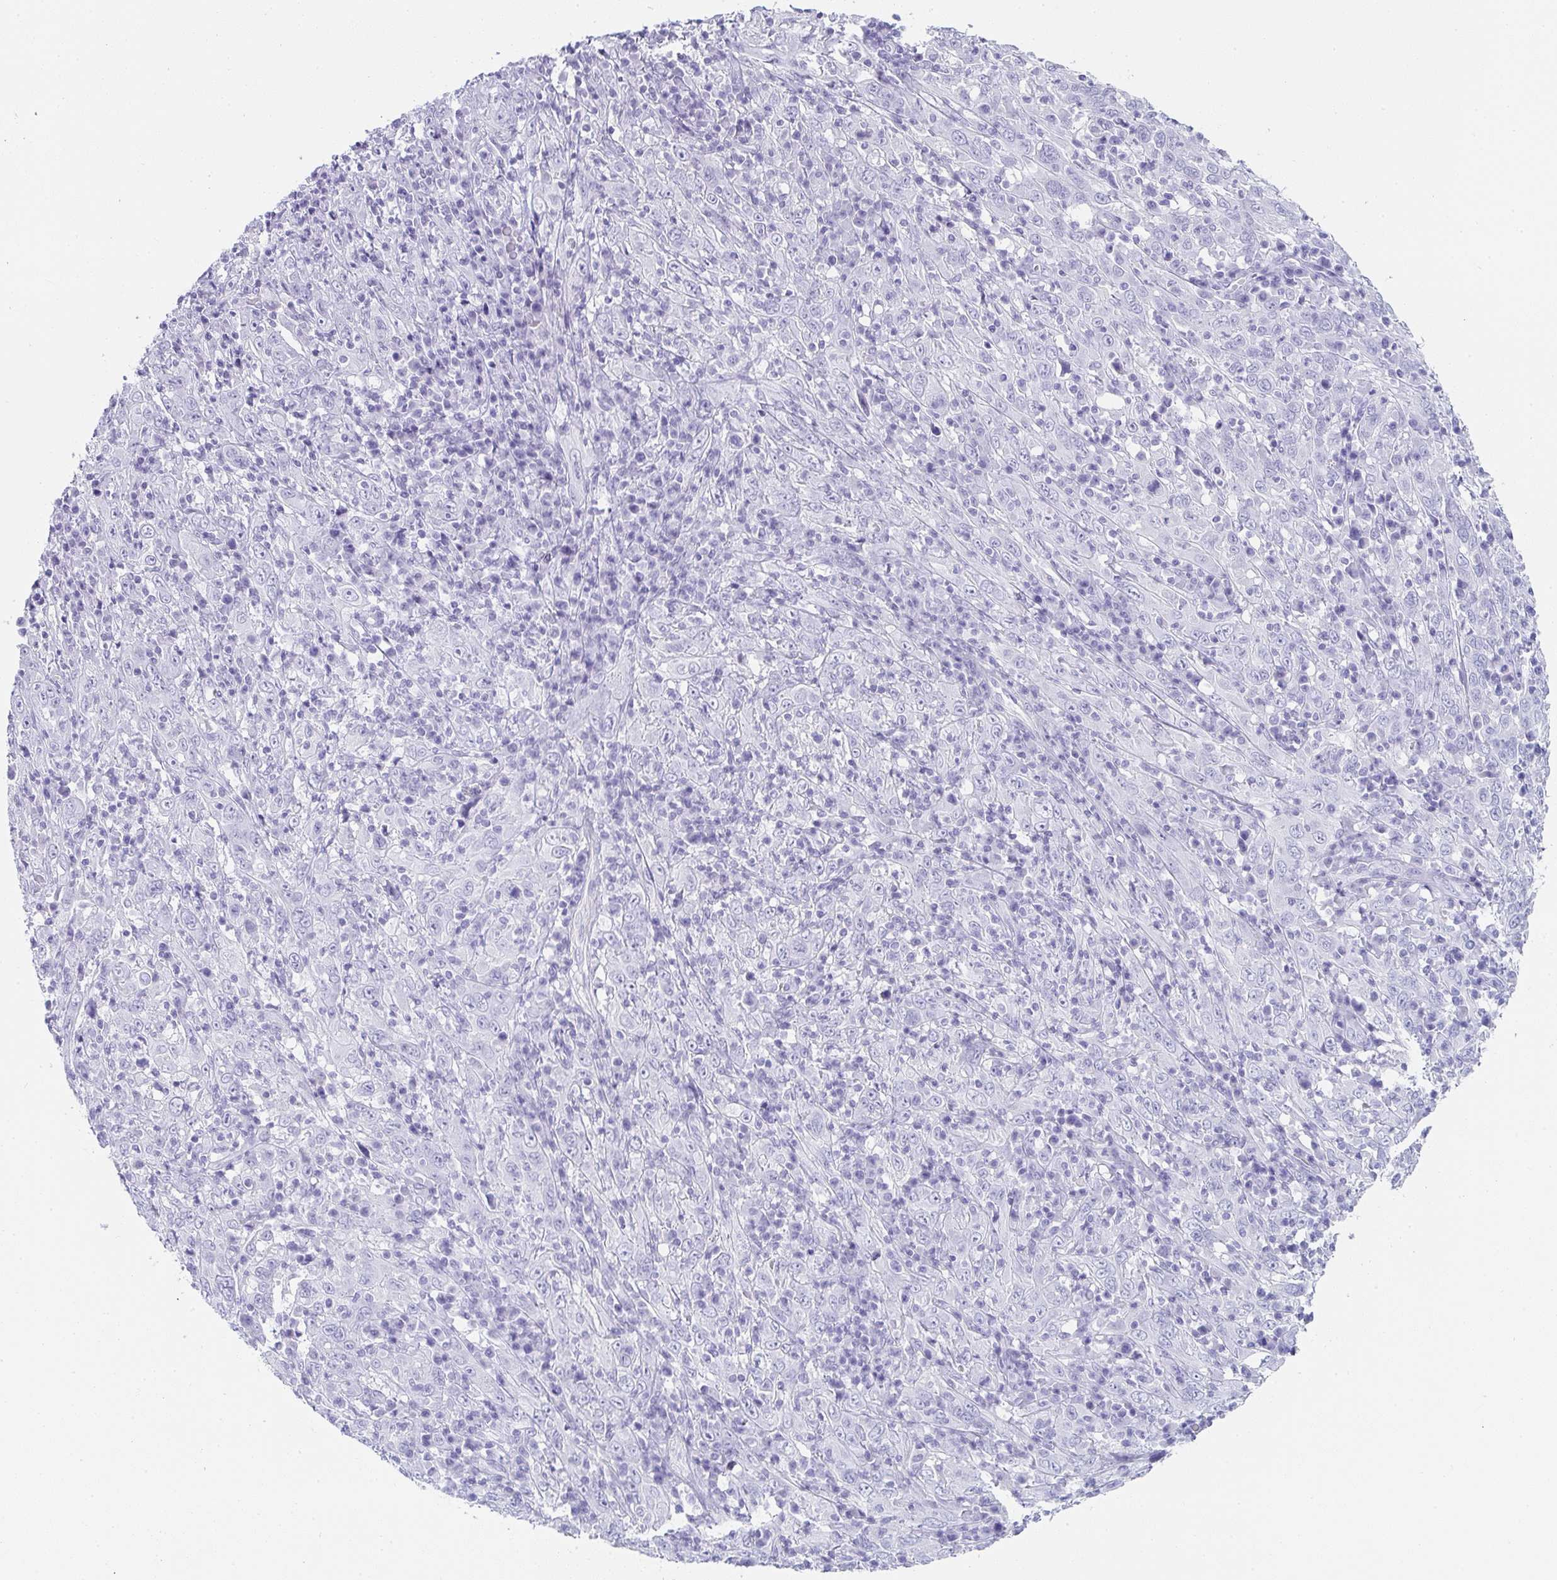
{"staining": {"intensity": "negative", "quantity": "none", "location": "none"}, "tissue": "cervical cancer", "cell_type": "Tumor cells", "image_type": "cancer", "snomed": [{"axis": "morphology", "description": "Squamous cell carcinoma, NOS"}, {"axis": "topography", "description": "Cervix"}], "caption": "Tumor cells are negative for brown protein staining in squamous cell carcinoma (cervical).", "gene": "PRND", "patient": {"sex": "female", "age": 46}}